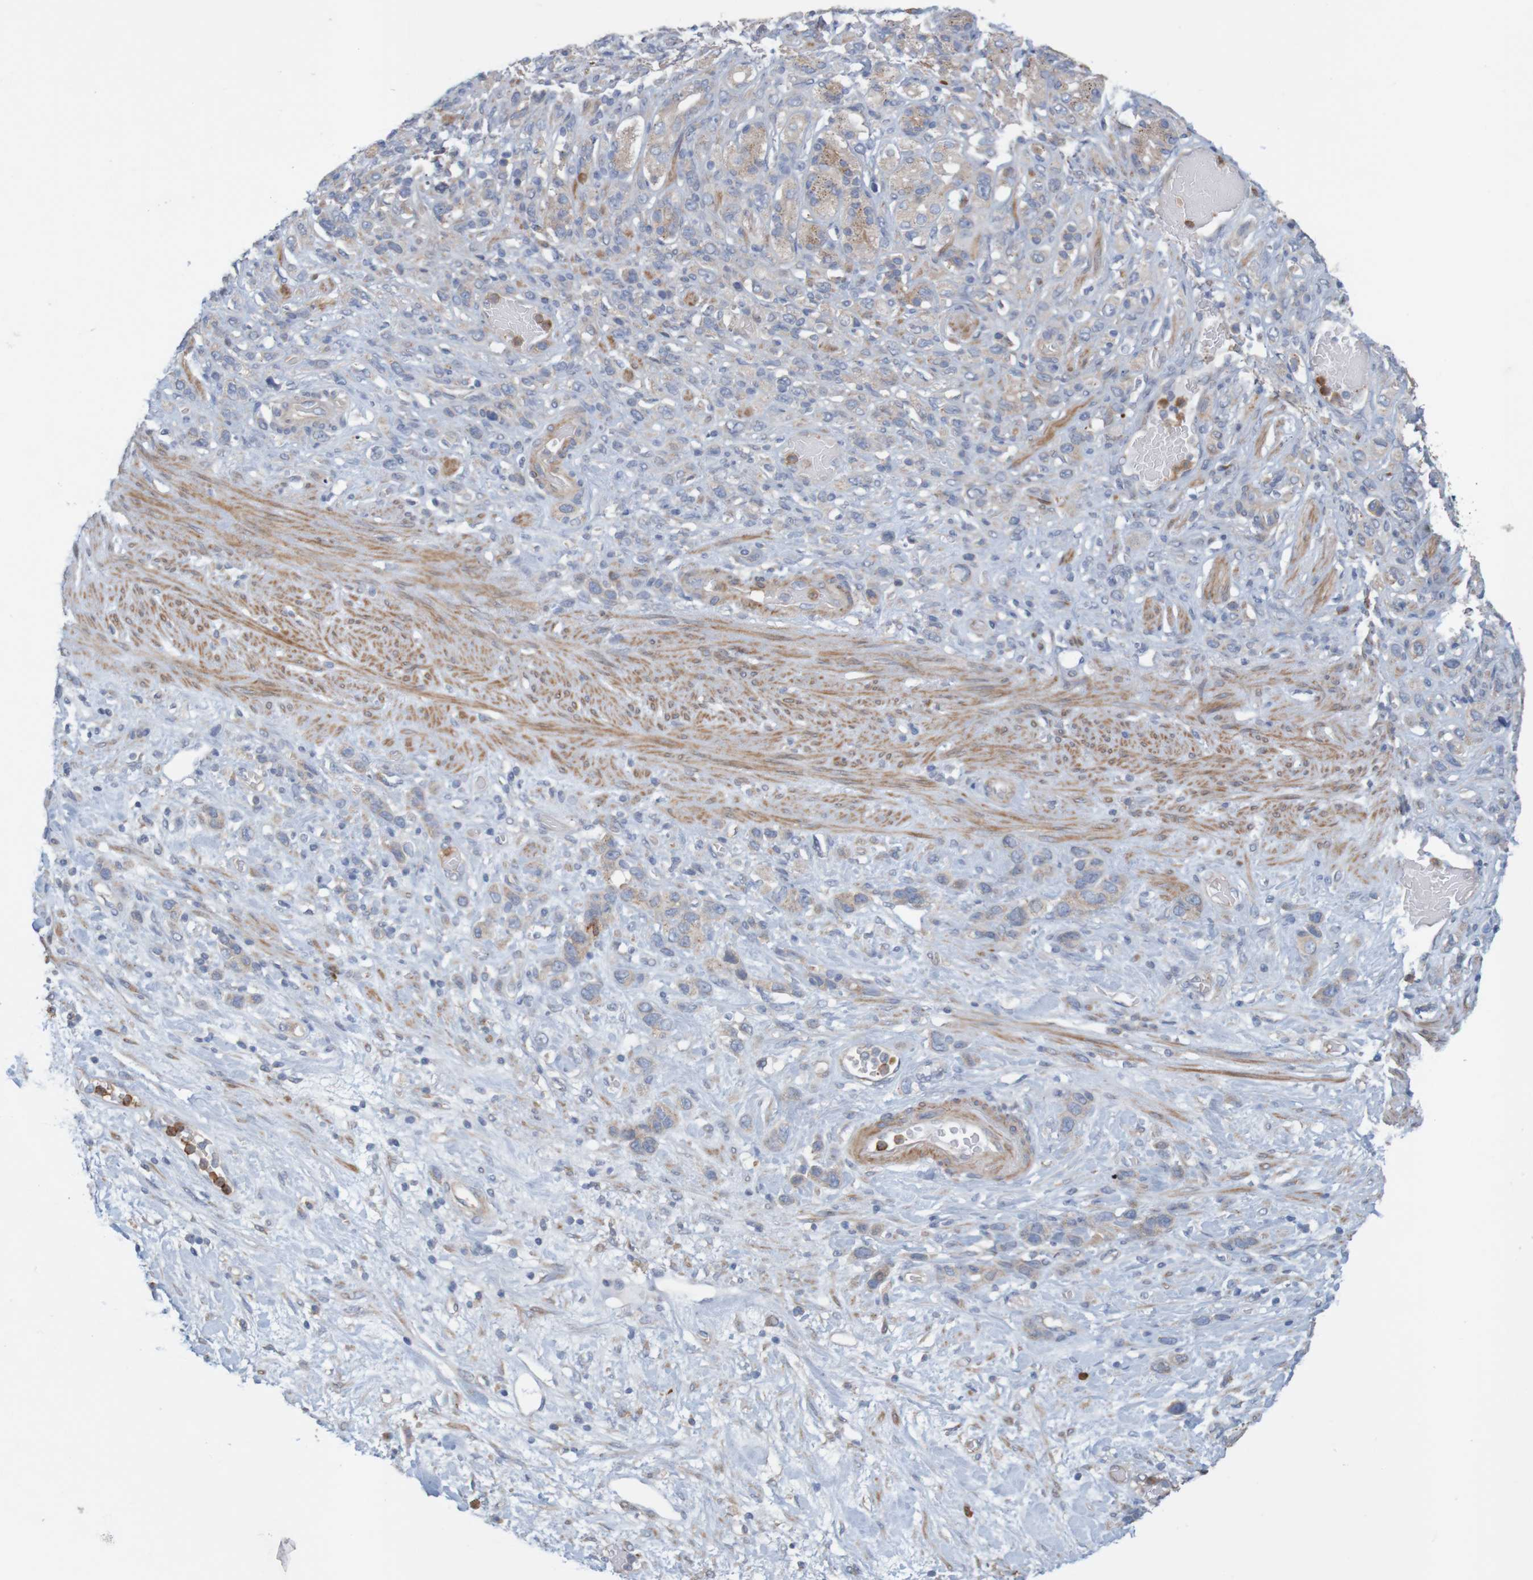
{"staining": {"intensity": "weak", "quantity": ">75%", "location": "cytoplasmic/membranous"}, "tissue": "stomach cancer", "cell_type": "Tumor cells", "image_type": "cancer", "snomed": [{"axis": "morphology", "description": "Adenocarcinoma, NOS"}, {"axis": "morphology", "description": "Adenocarcinoma, High grade"}, {"axis": "topography", "description": "Stomach, upper"}, {"axis": "topography", "description": "Stomach, lower"}], "caption": "Immunohistochemical staining of human high-grade adenocarcinoma (stomach) shows low levels of weak cytoplasmic/membranous positivity in about >75% of tumor cells.", "gene": "KRT23", "patient": {"sex": "female", "age": 65}}